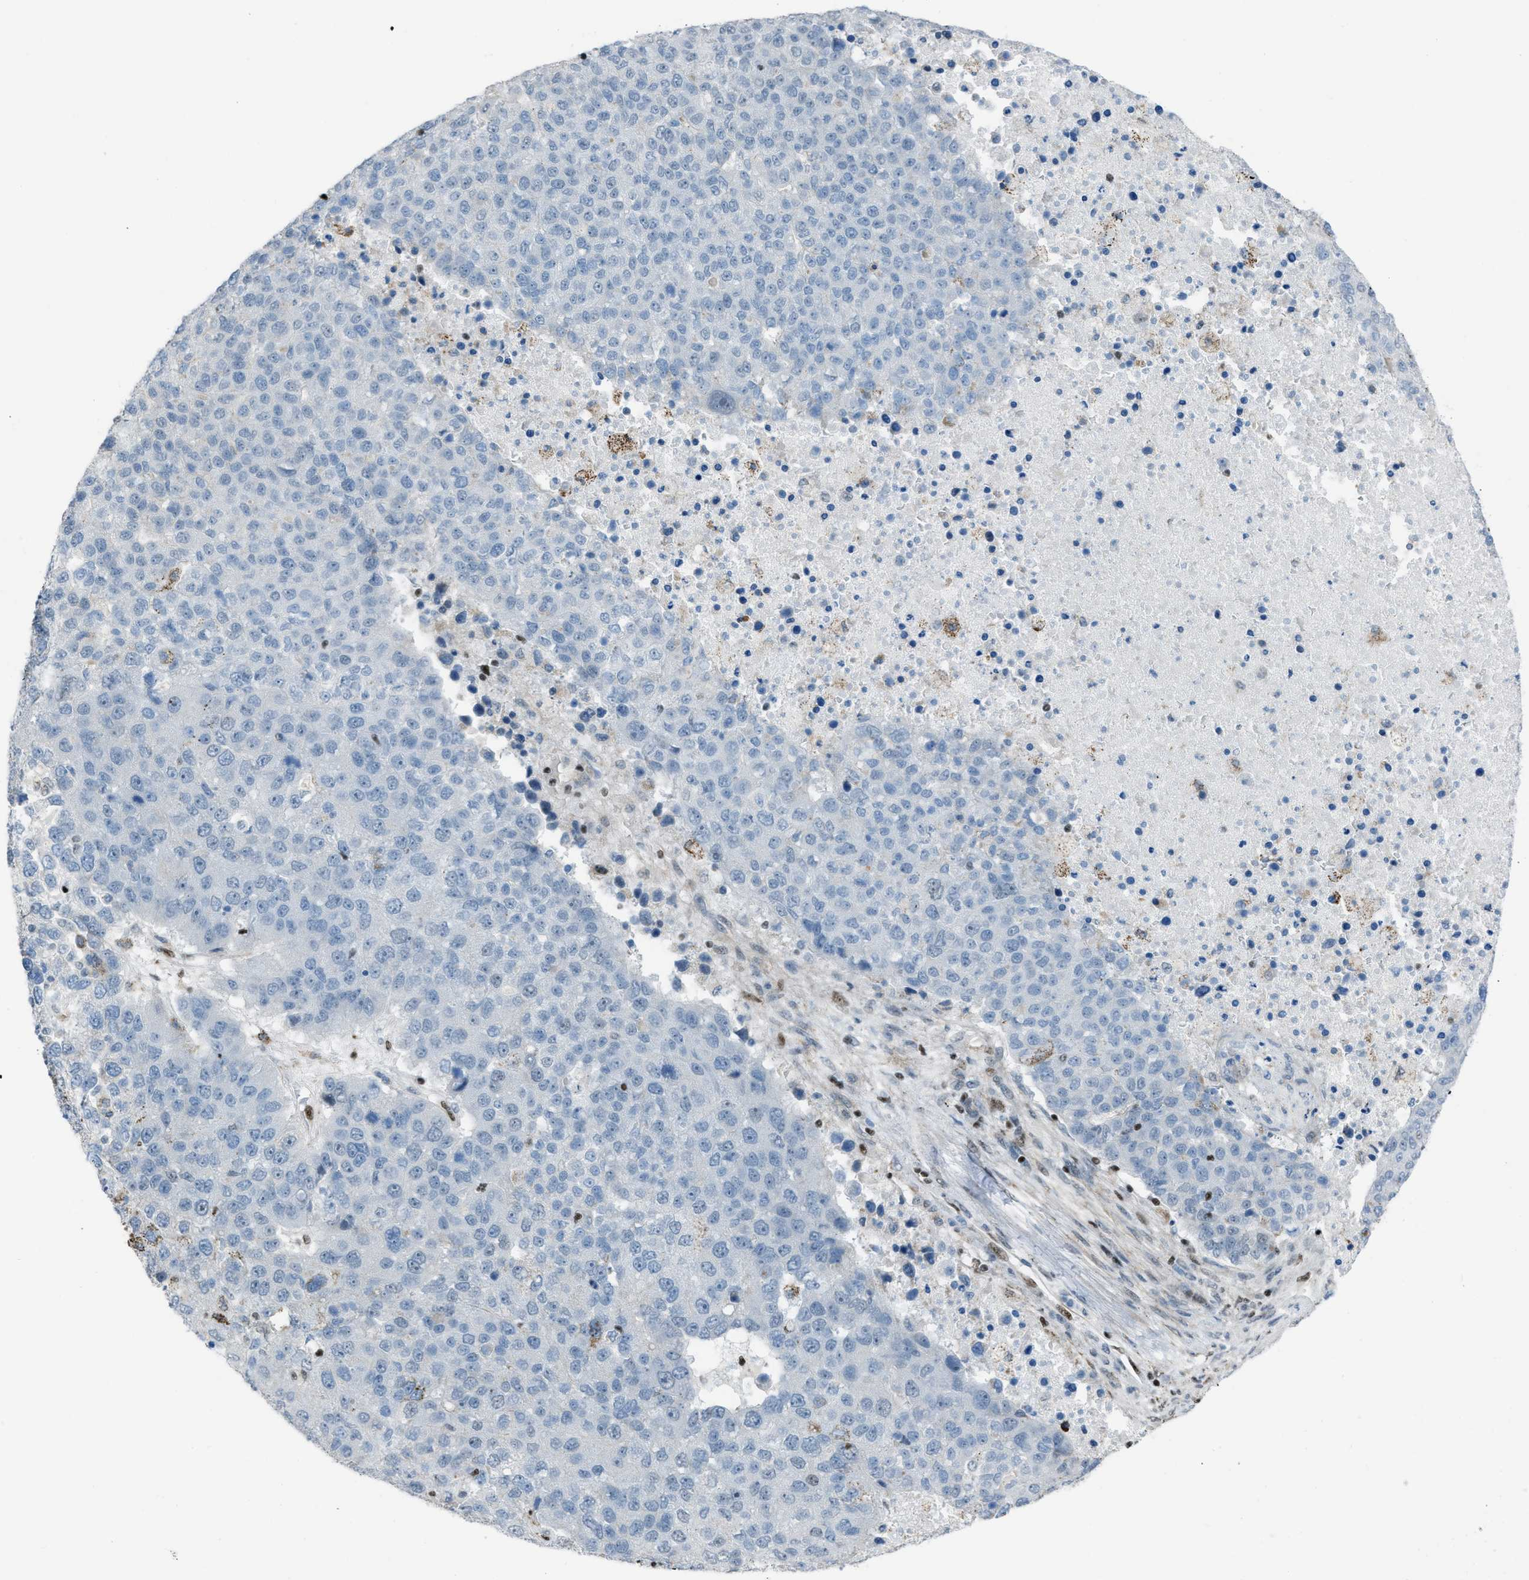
{"staining": {"intensity": "negative", "quantity": "none", "location": "none"}, "tissue": "pancreatic cancer", "cell_type": "Tumor cells", "image_type": "cancer", "snomed": [{"axis": "morphology", "description": "Adenocarcinoma, NOS"}, {"axis": "topography", "description": "Pancreas"}], "caption": "An image of pancreatic cancer stained for a protein shows no brown staining in tumor cells. Brightfield microscopy of immunohistochemistry (IHC) stained with DAB (brown) and hematoxylin (blue), captured at high magnification.", "gene": "SLFN5", "patient": {"sex": "female", "age": 61}}